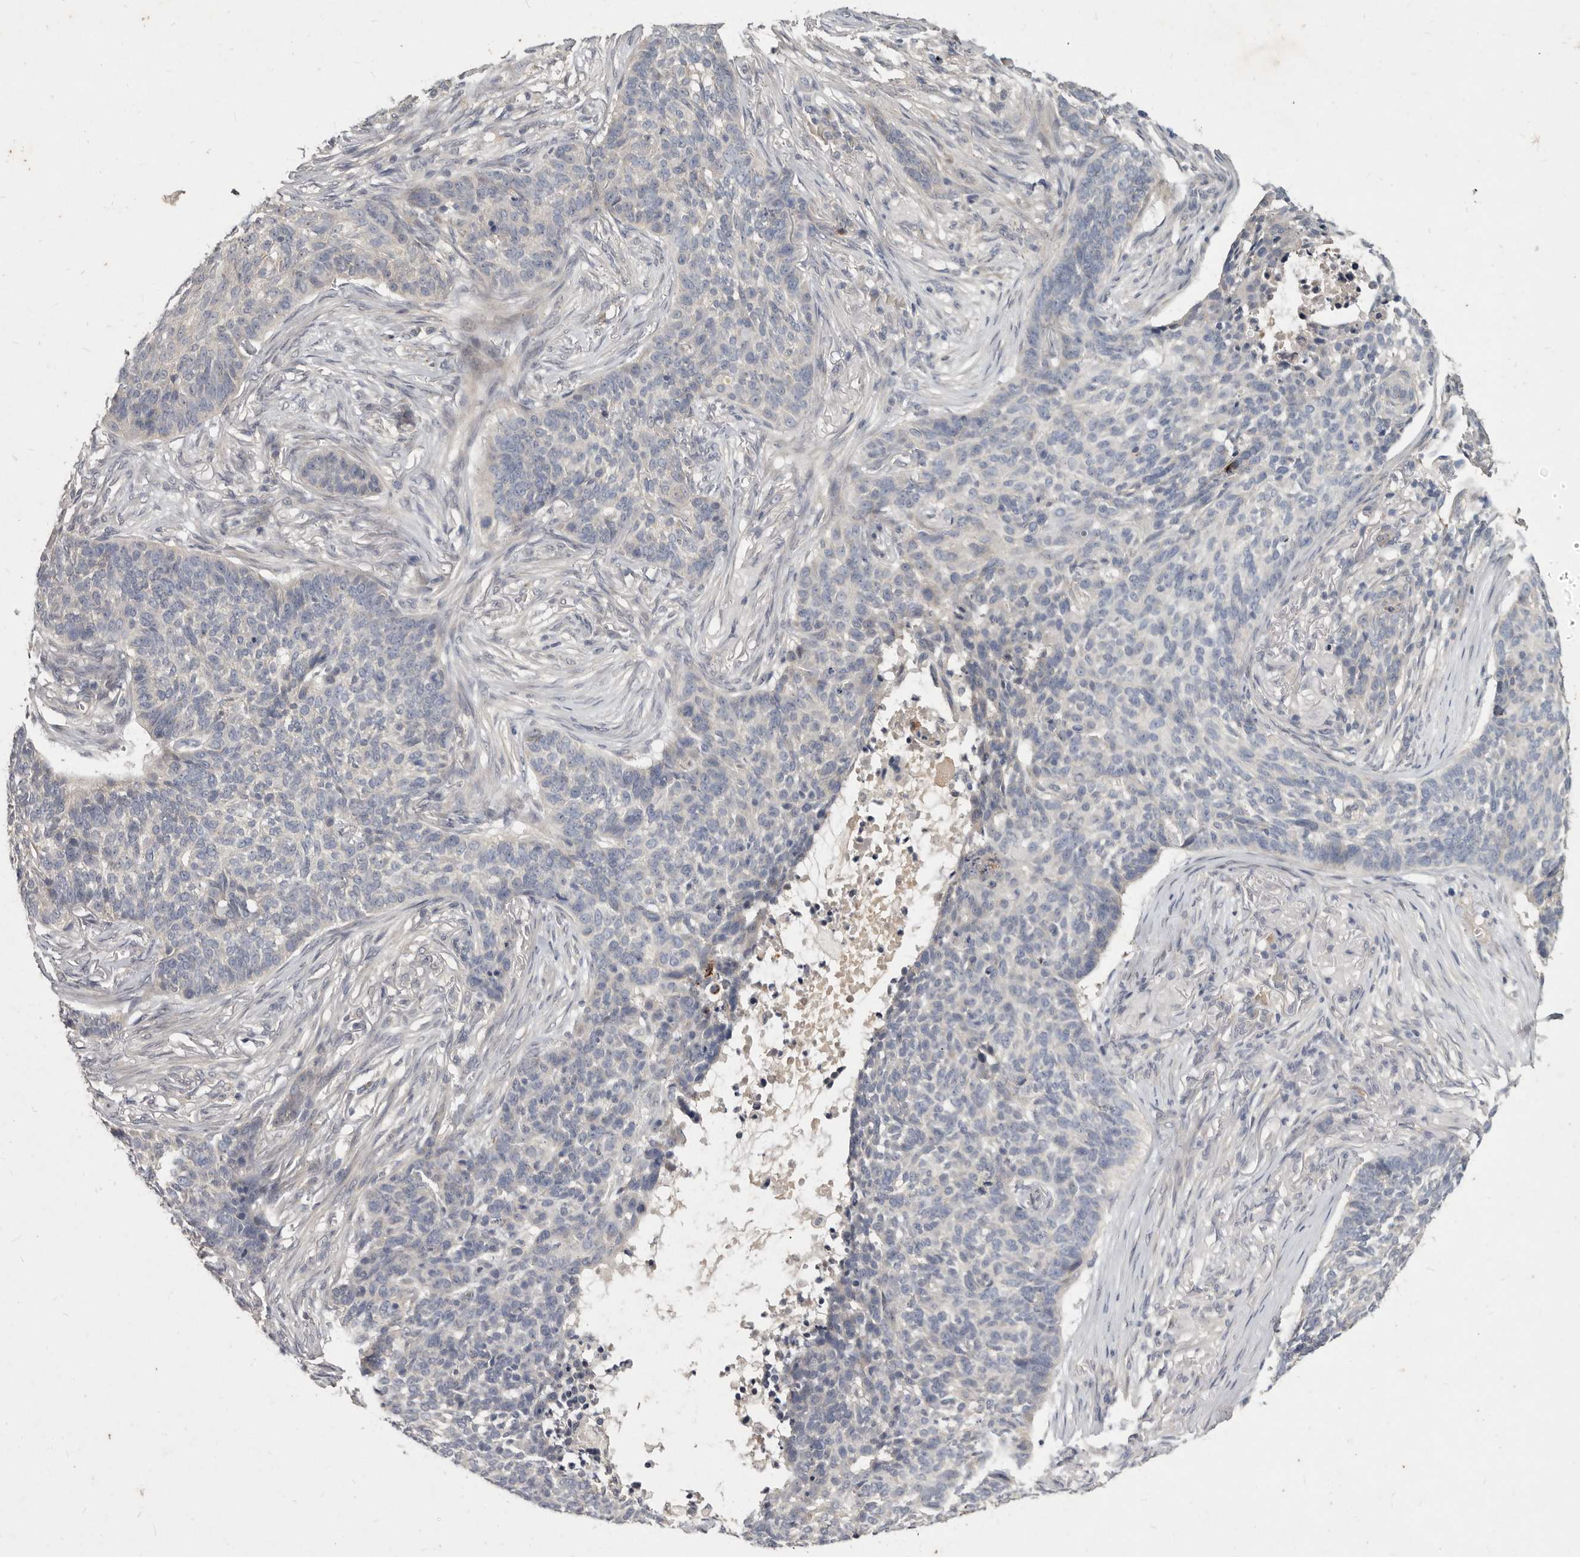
{"staining": {"intensity": "negative", "quantity": "none", "location": "none"}, "tissue": "skin cancer", "cell_type": "Tumor cells", "image_type": "cancer", "snomed": [{"axis": "morphology", "description": "Basal cell carcinoma"}, {"axis": "topography", "description": "Skin"}], "caption": "Immunohistochemistry image of skin cancer (basal cell carcinoma) stained for a protein (brown), which displays no staining in tumor cells.", "gene": "SLC22A1", "patient": {"sex": "male", "age": 85}}